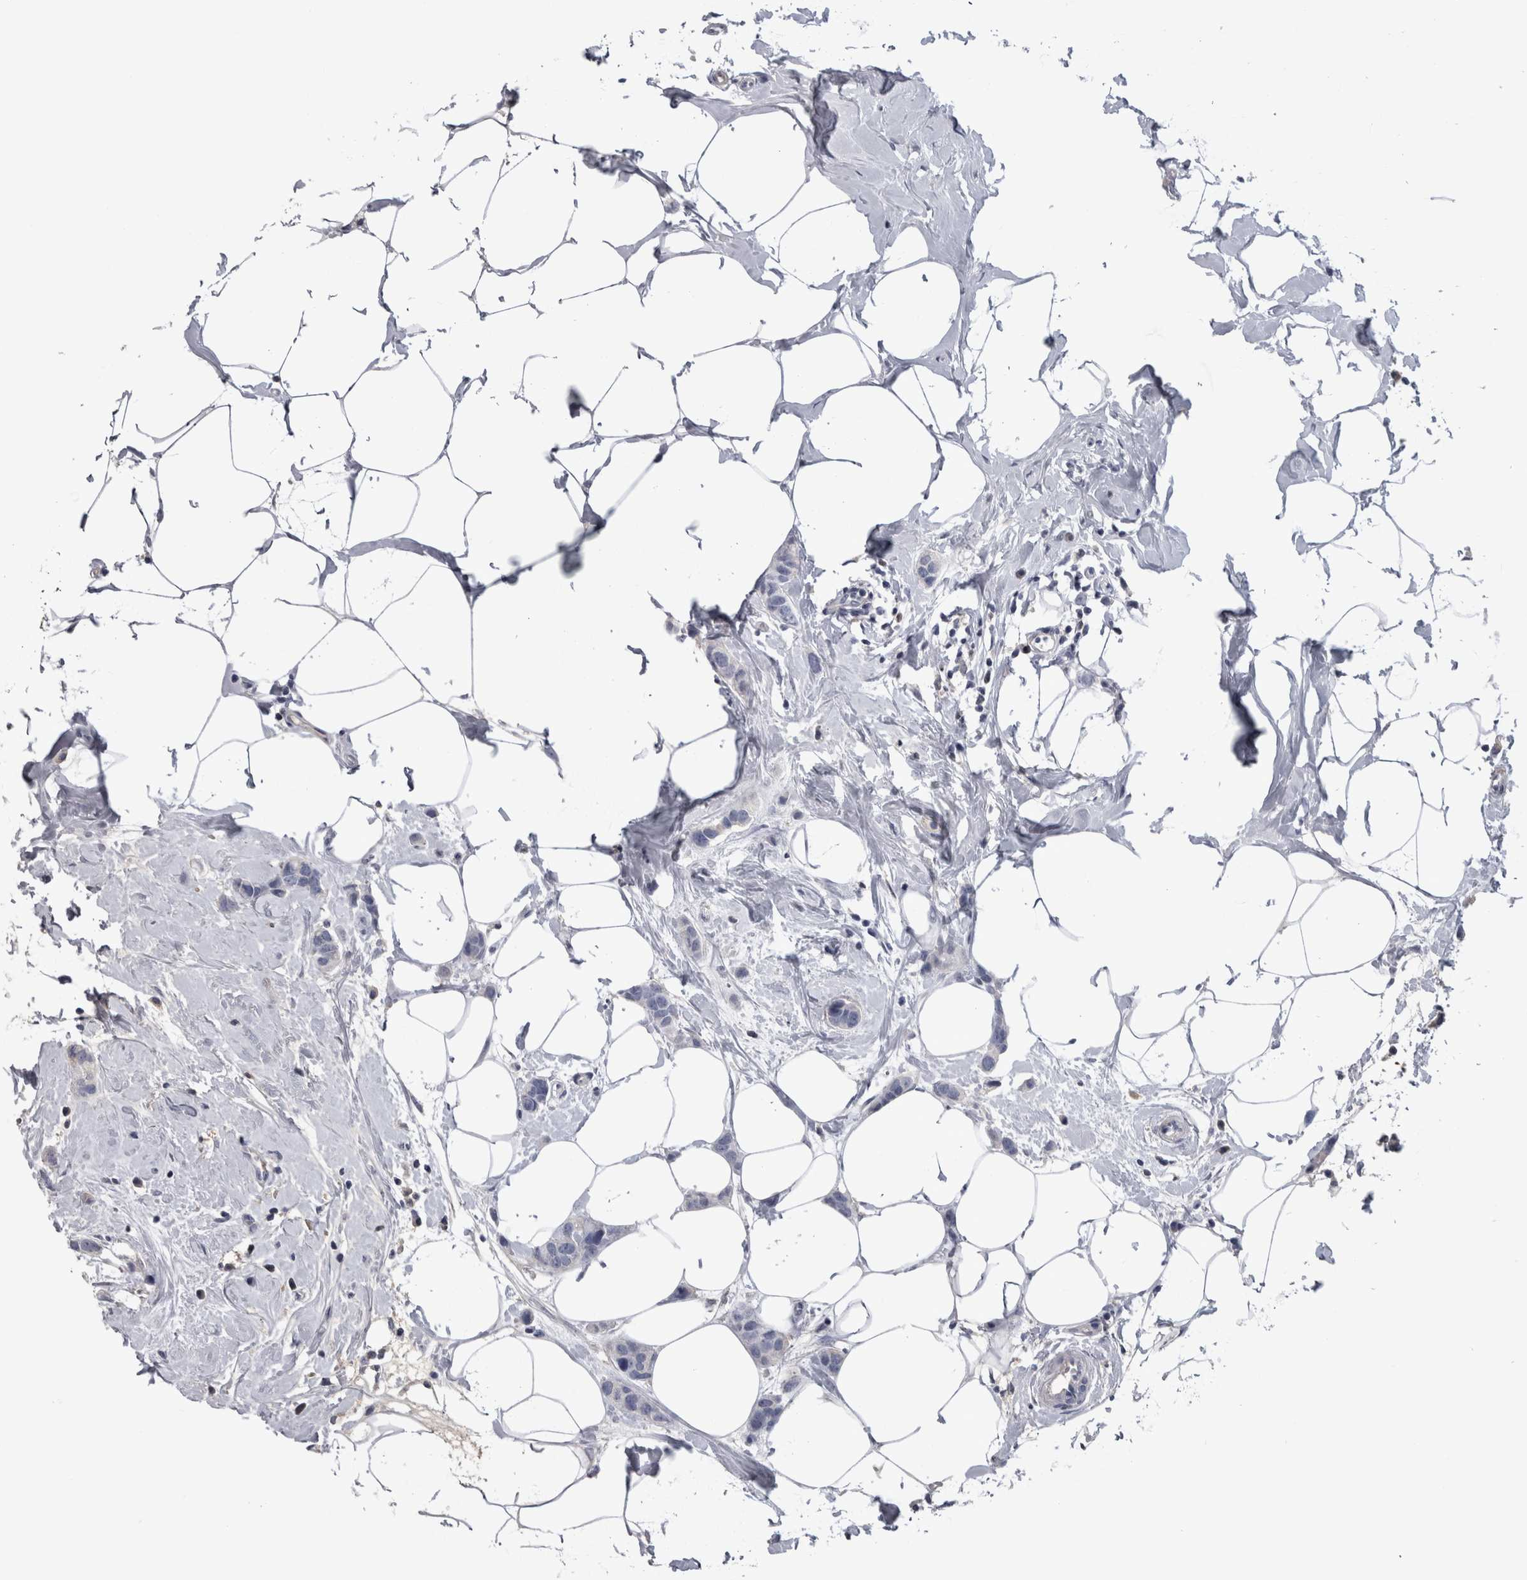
{"staining": {"intensity": "negative", "quantity": "none", "location": "none"}, "tissue": "breast cancer", "cell_type": "Tumor cells", "image_type": "cancer", "snomed": [{"axis": "morphology", "description": "Normal tissue, NOS"}, {"axis": "morphology", "description": "Duct carcinoma"}, {"axis": "topography", "description": "Breast"}], "caption": "Immunohistochemical staining of breast cancer reveals no significant positivity in tumor cells.", "gene": "PAX5", "patient": {"sex": "female", "age": 50}}